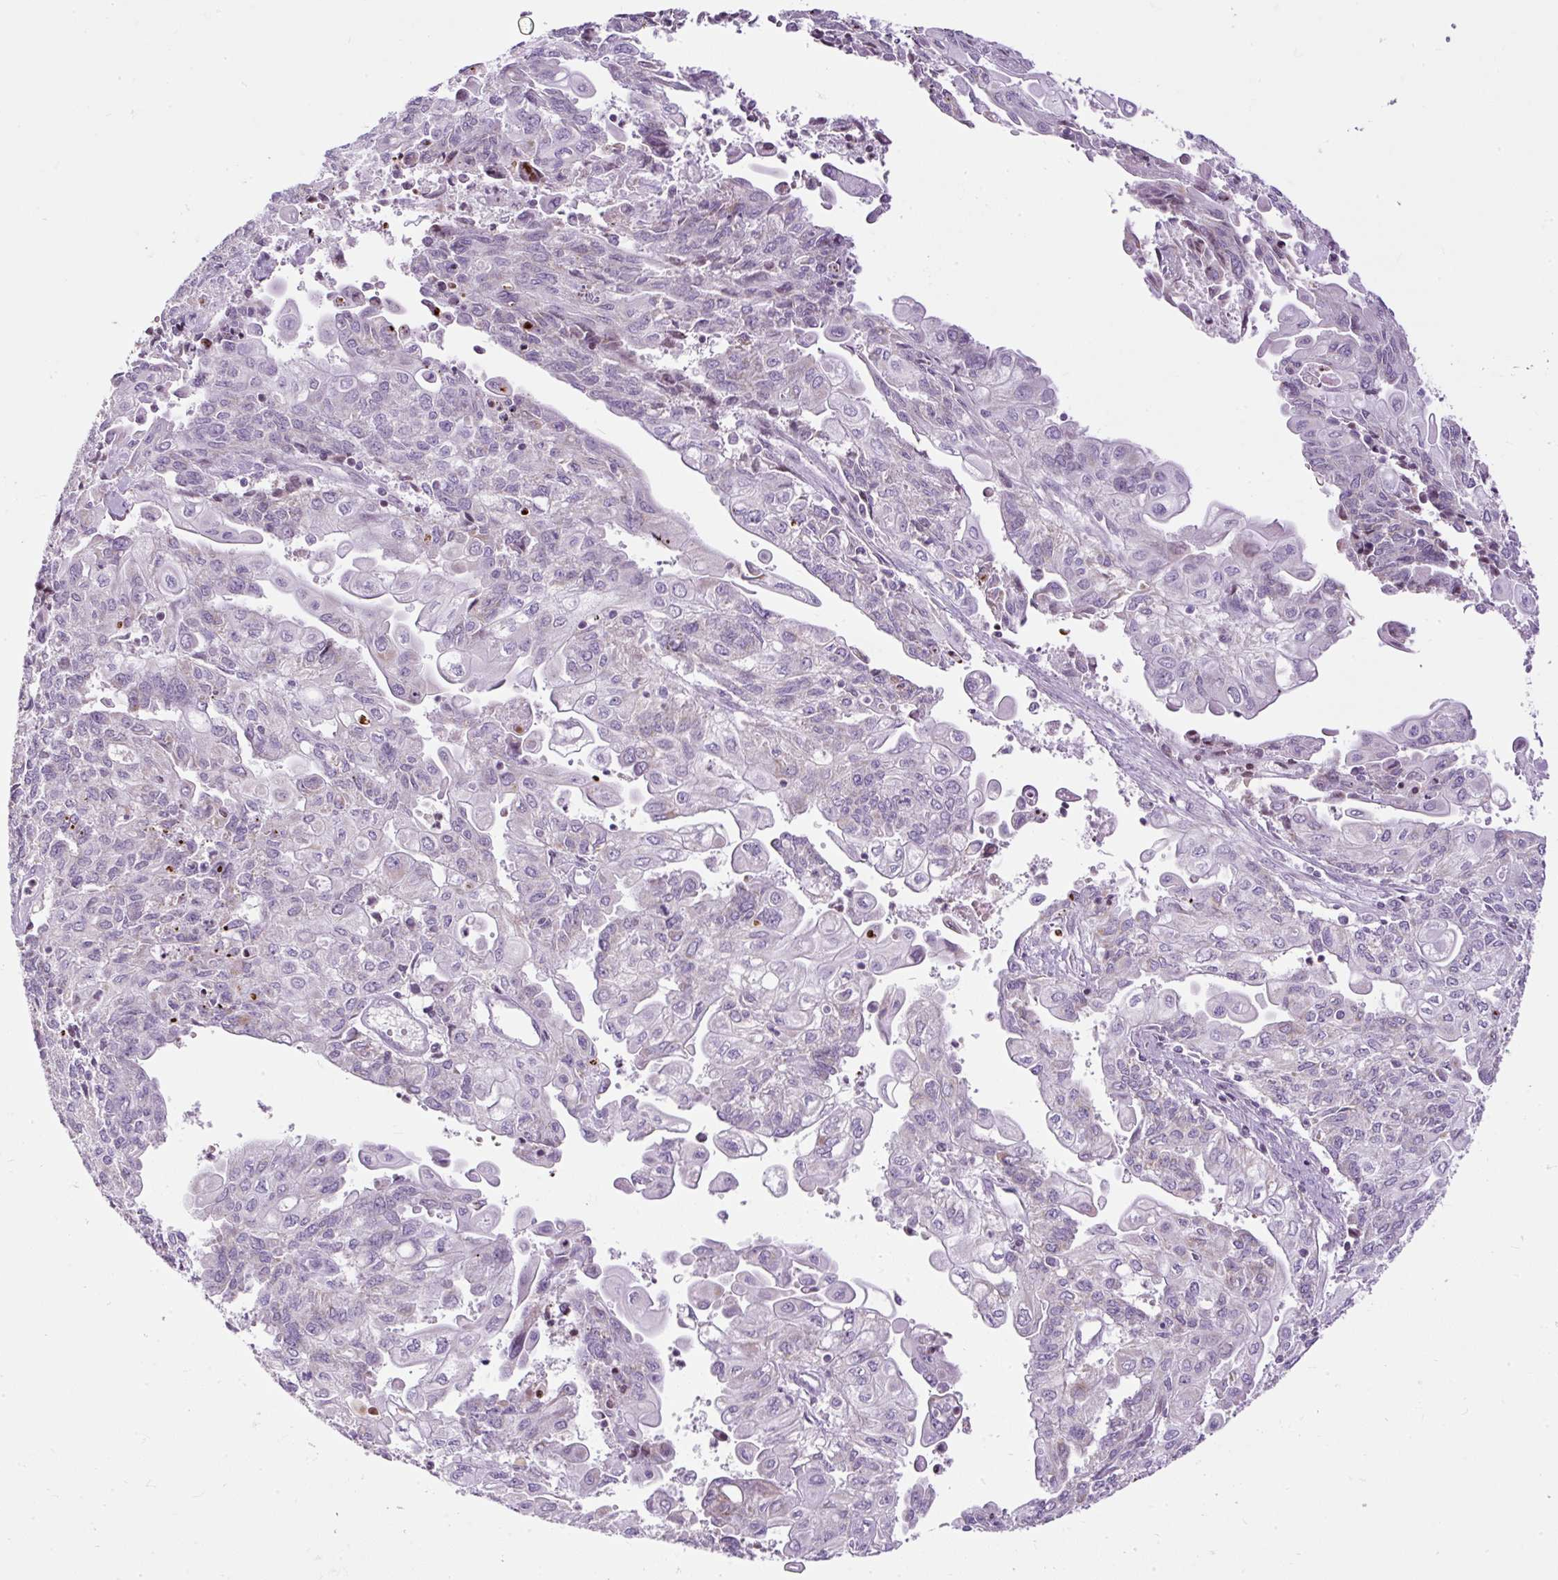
{"staining": {"intensity": "negative", "quantity": "none", "location": "none"}, "tissue": "endometrial cancer", "cell_type": "Tumor cells", "image_type": "cancer", "snomed": [{"axis": "morphology", "description": "Adenocarcinoma, NOS"}, {"axis": "topography", "description": "Endometrium"}], "caption": "An immunohistochemistry photomicrograph of endometrial cancer (adenocarcinoma) is shown. There is no staining in tumor cells of endometrial cancer (adenocarcinoma).", "gene": "FMC1", "patient": {"sex": "female", "age": 54}}